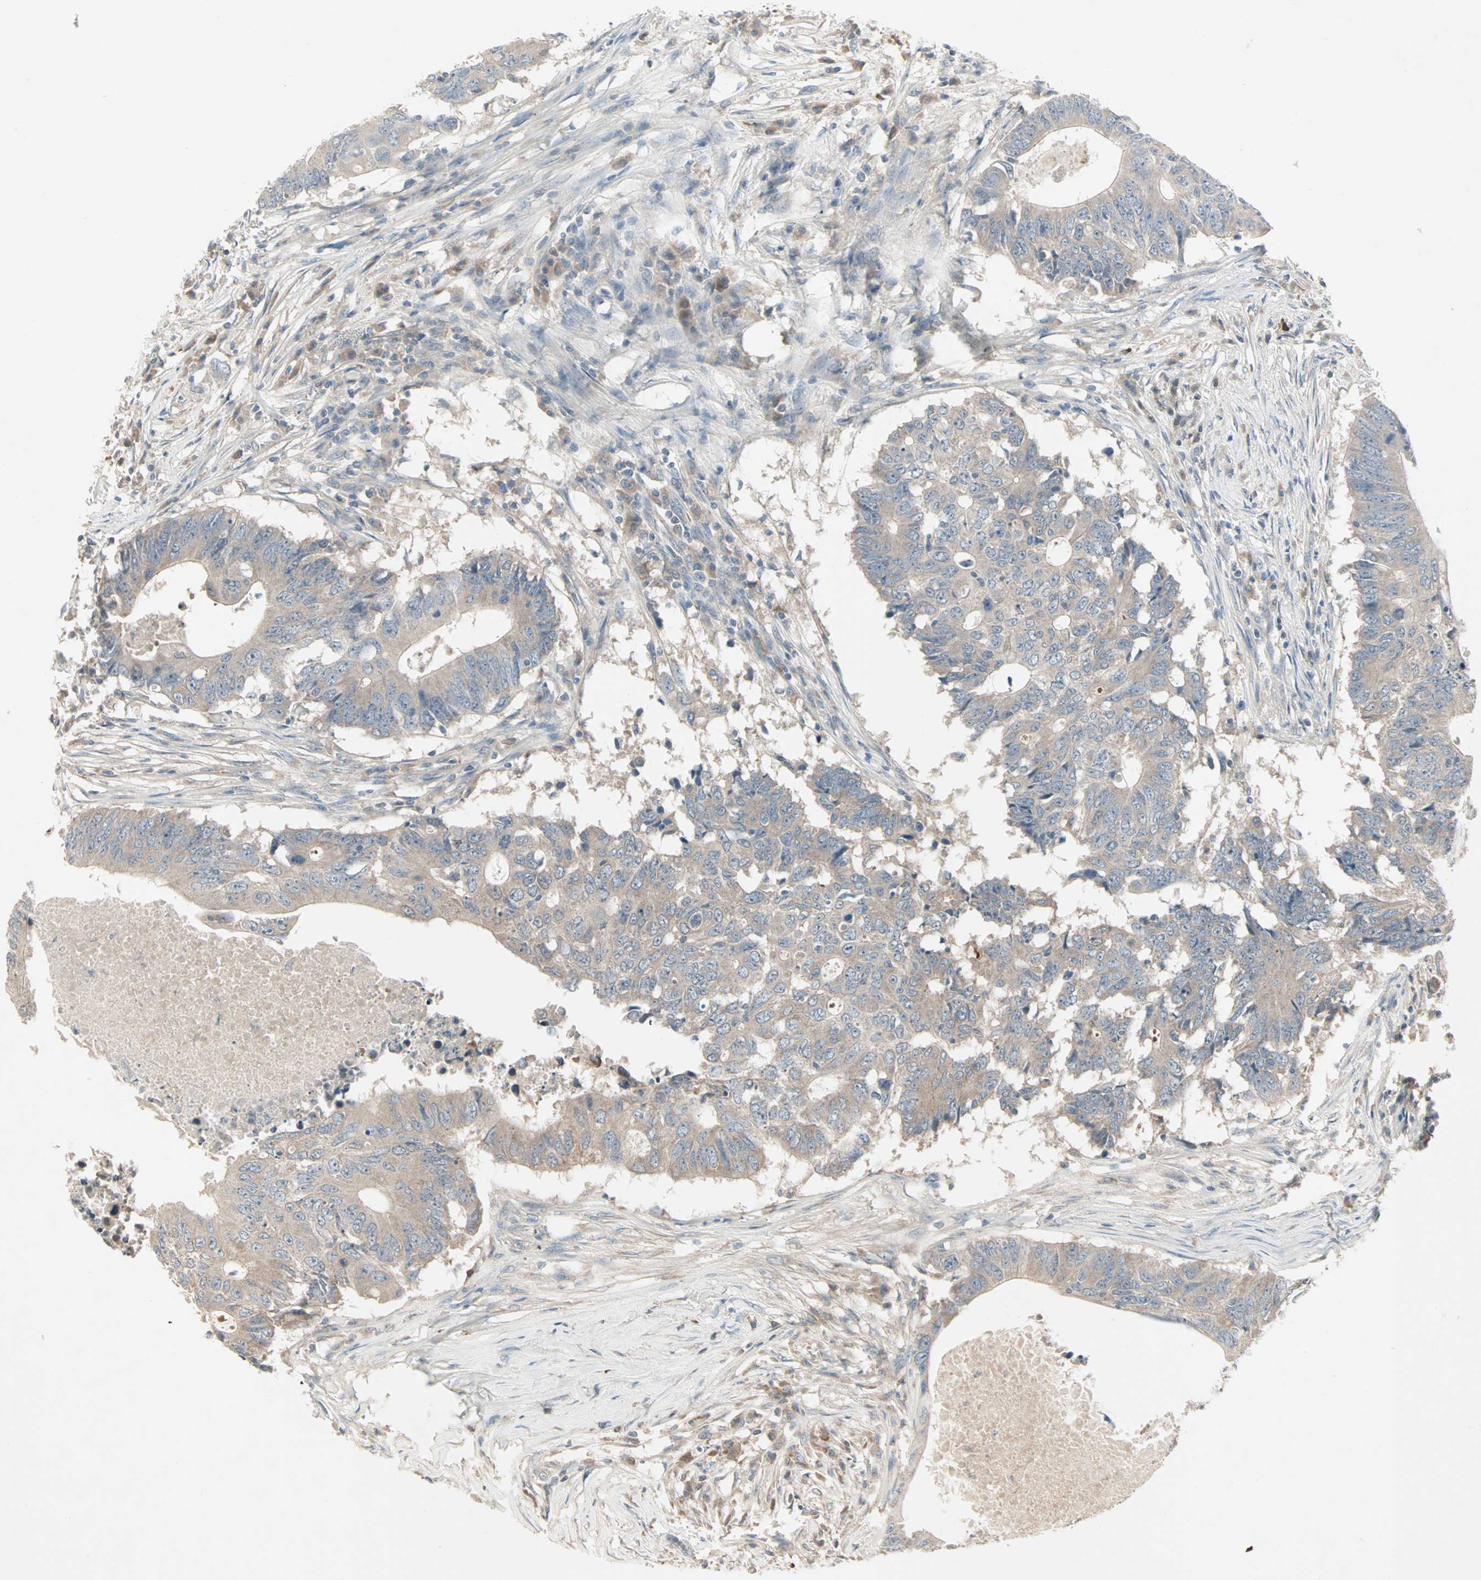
{"staining": {"intensity": "weak", "quantity": "25%-75%", "location": "cytoplasmic/membranous"}, "tissue": "colorectal cancer", "cell_type": "Tumor cells", "image_type": "cancer", "snomed": [{"axis": "morphology", "description": "Adenocarcinoma, NOS"}, {"axis": "topography", "description": "Colon"}], "caption": "Colorectal cancer (adenocarcinoma) tissue displays weak cytoplasmic/membranous positivity in approximately 25%-75% of tumor cells, visualized by immunohistochemistry. (IHC, brightfield microscopy, high magnification).", "gene": "JMJD7-PLA2G4B", "patient": {"sex": "male", "age": 71}}